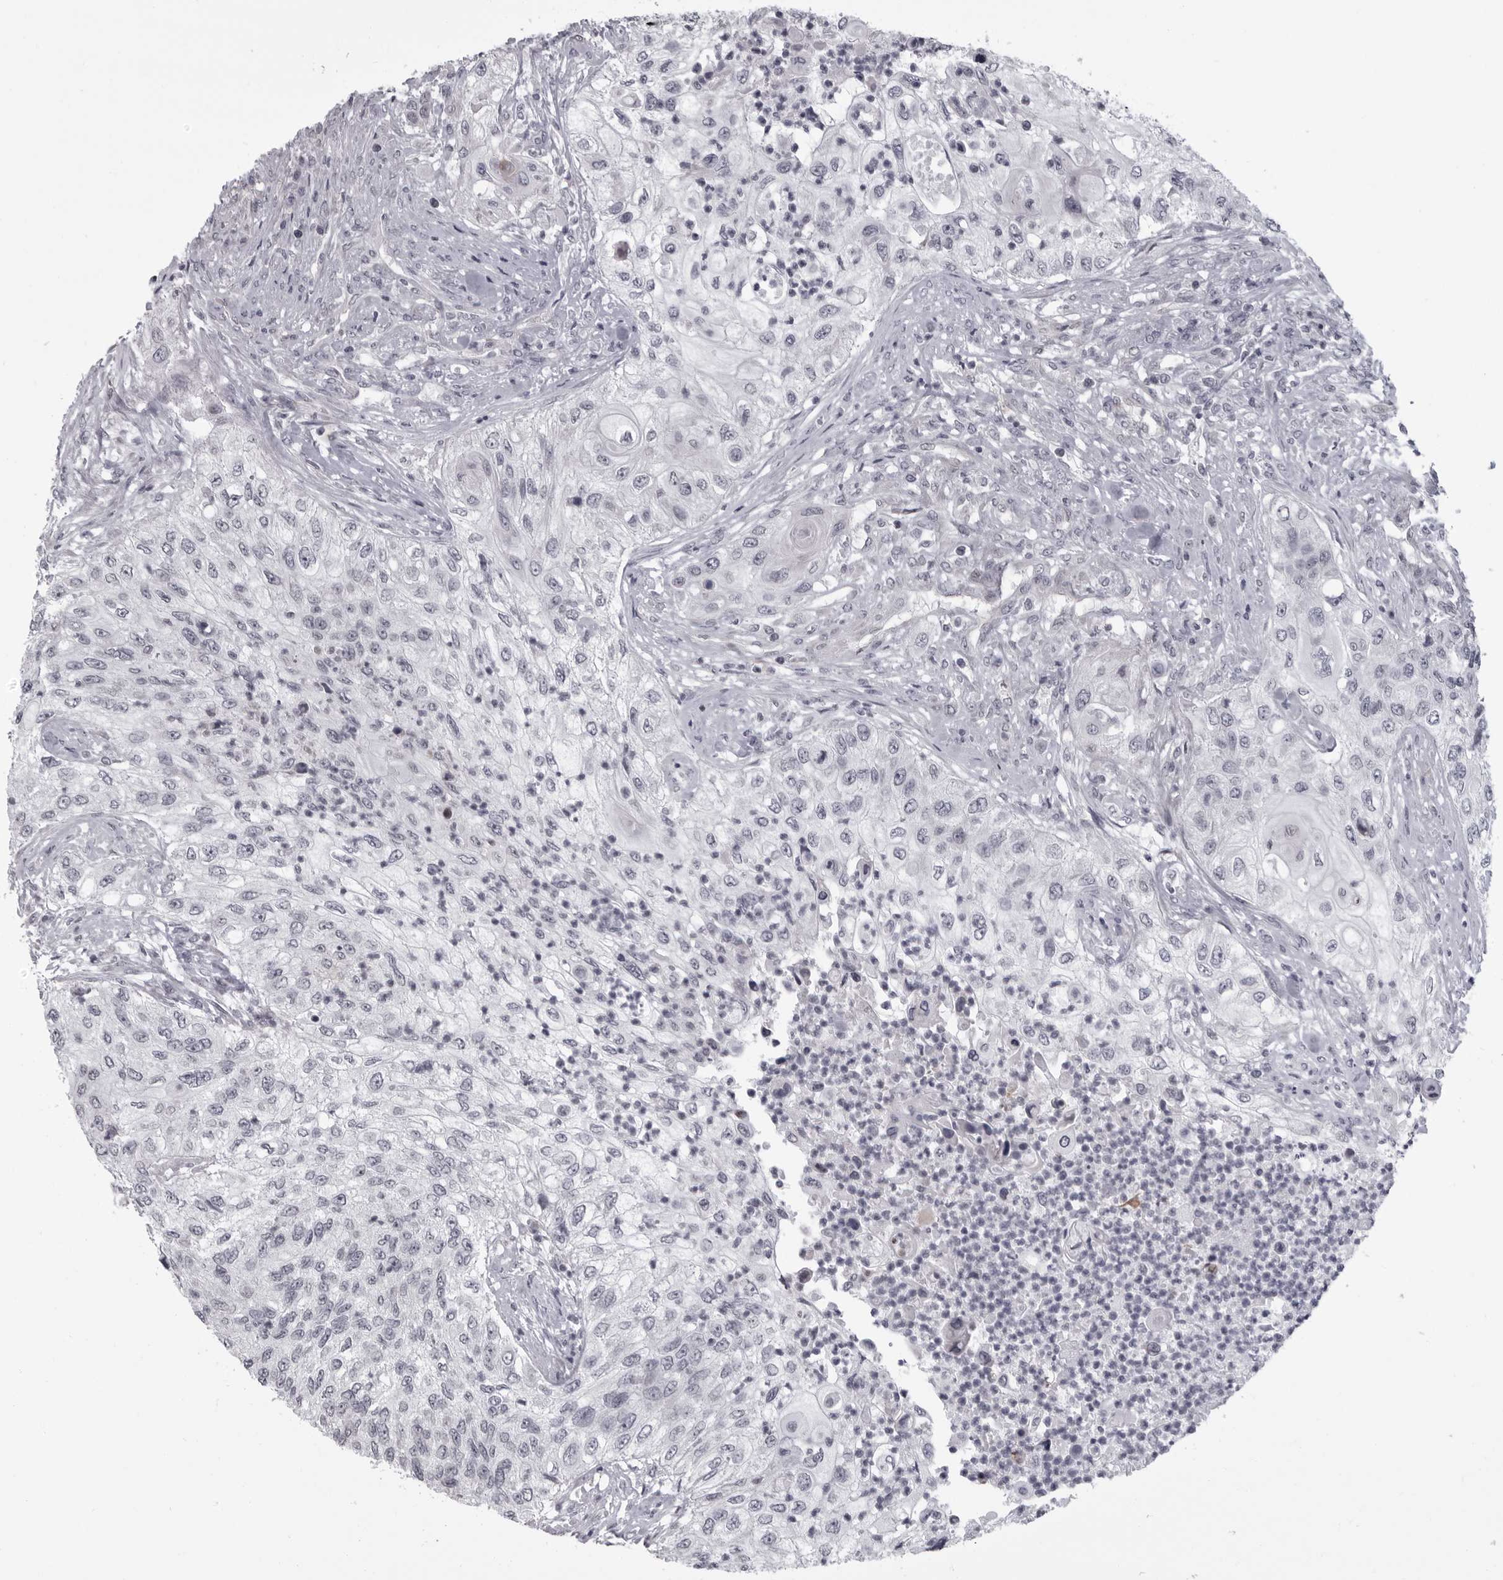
{"staining": {"intensity": "negative", "quantity": "none", "location": "none"}, "tissue": "urothelial cancer", "cell_type": "Tumor cells", "image_type": "cancer", "snomed": [{"axis": "morphology", "description": "Urothelial carcinoma, High grade"}, {"axis": "topography", "description": "Urinary bladder"}], "caption": "Immunohistochemistry (IHC) of human high-grade urothelial carcinoma displays no staining in tumor cells.", "gene": "MAPK12", "patient": {"sex": "female", "age": 60}}